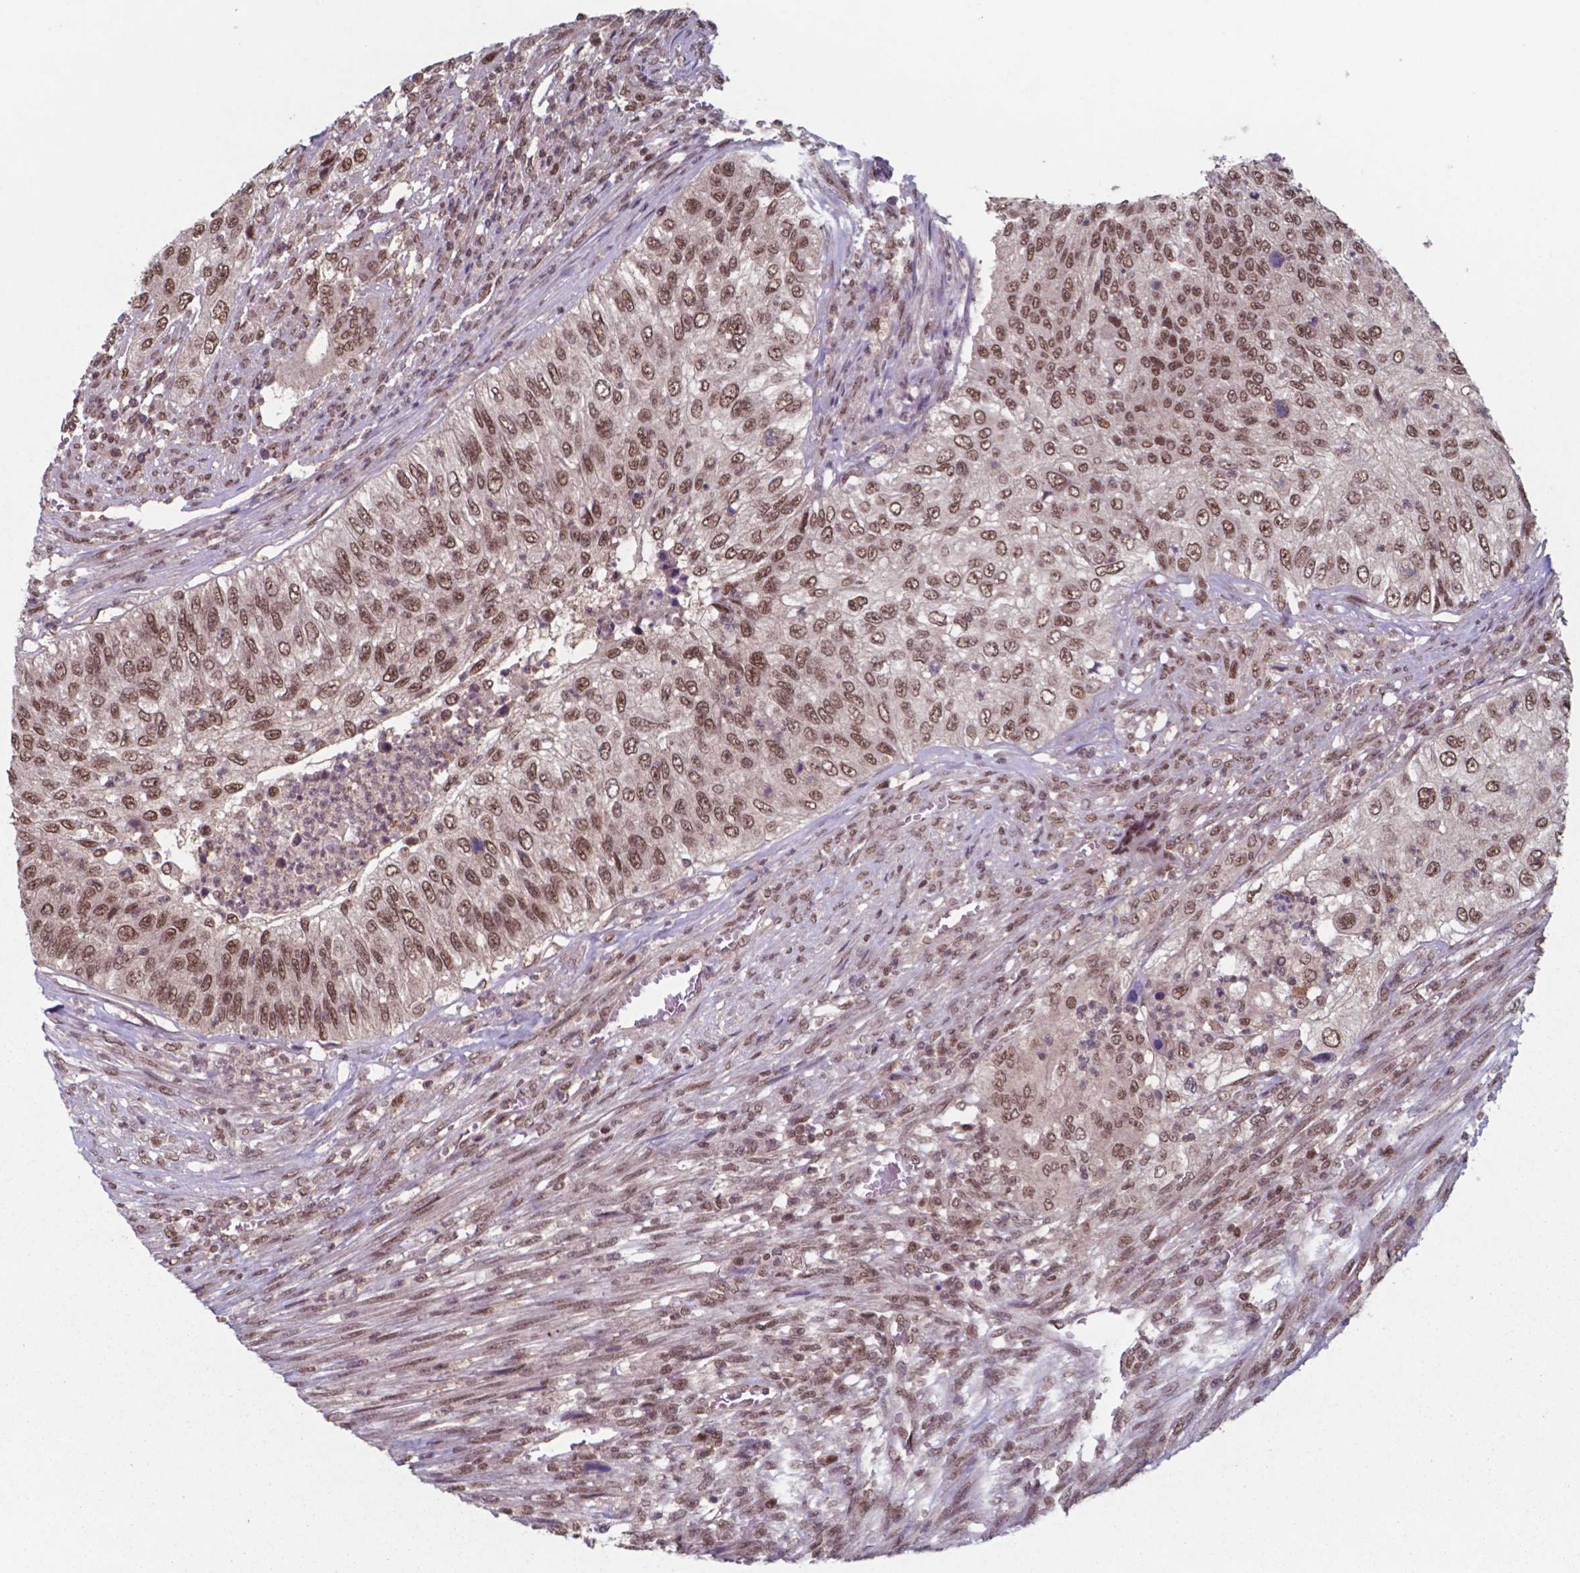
{"staining": {"intensity": "moderate", "quantity": ">75%", "location": "nuclear"}, "tissue": "urothelial cancer", "cell_type": "Tumor cells", "image_type": "cancer", "snomed": [{"axis": "morphology", "description": "Urothelial carcinoma, High grade"}, {"axis": "topography", "description": "Urinary bladder"}], "caption": "Moderate nuclear positivity for a protein is present in about >75% of tumor cells of urothelial cancer using immunohistochemistry.", "gene": "UBA1", "patient": {"sex": "female", "age": 60}}